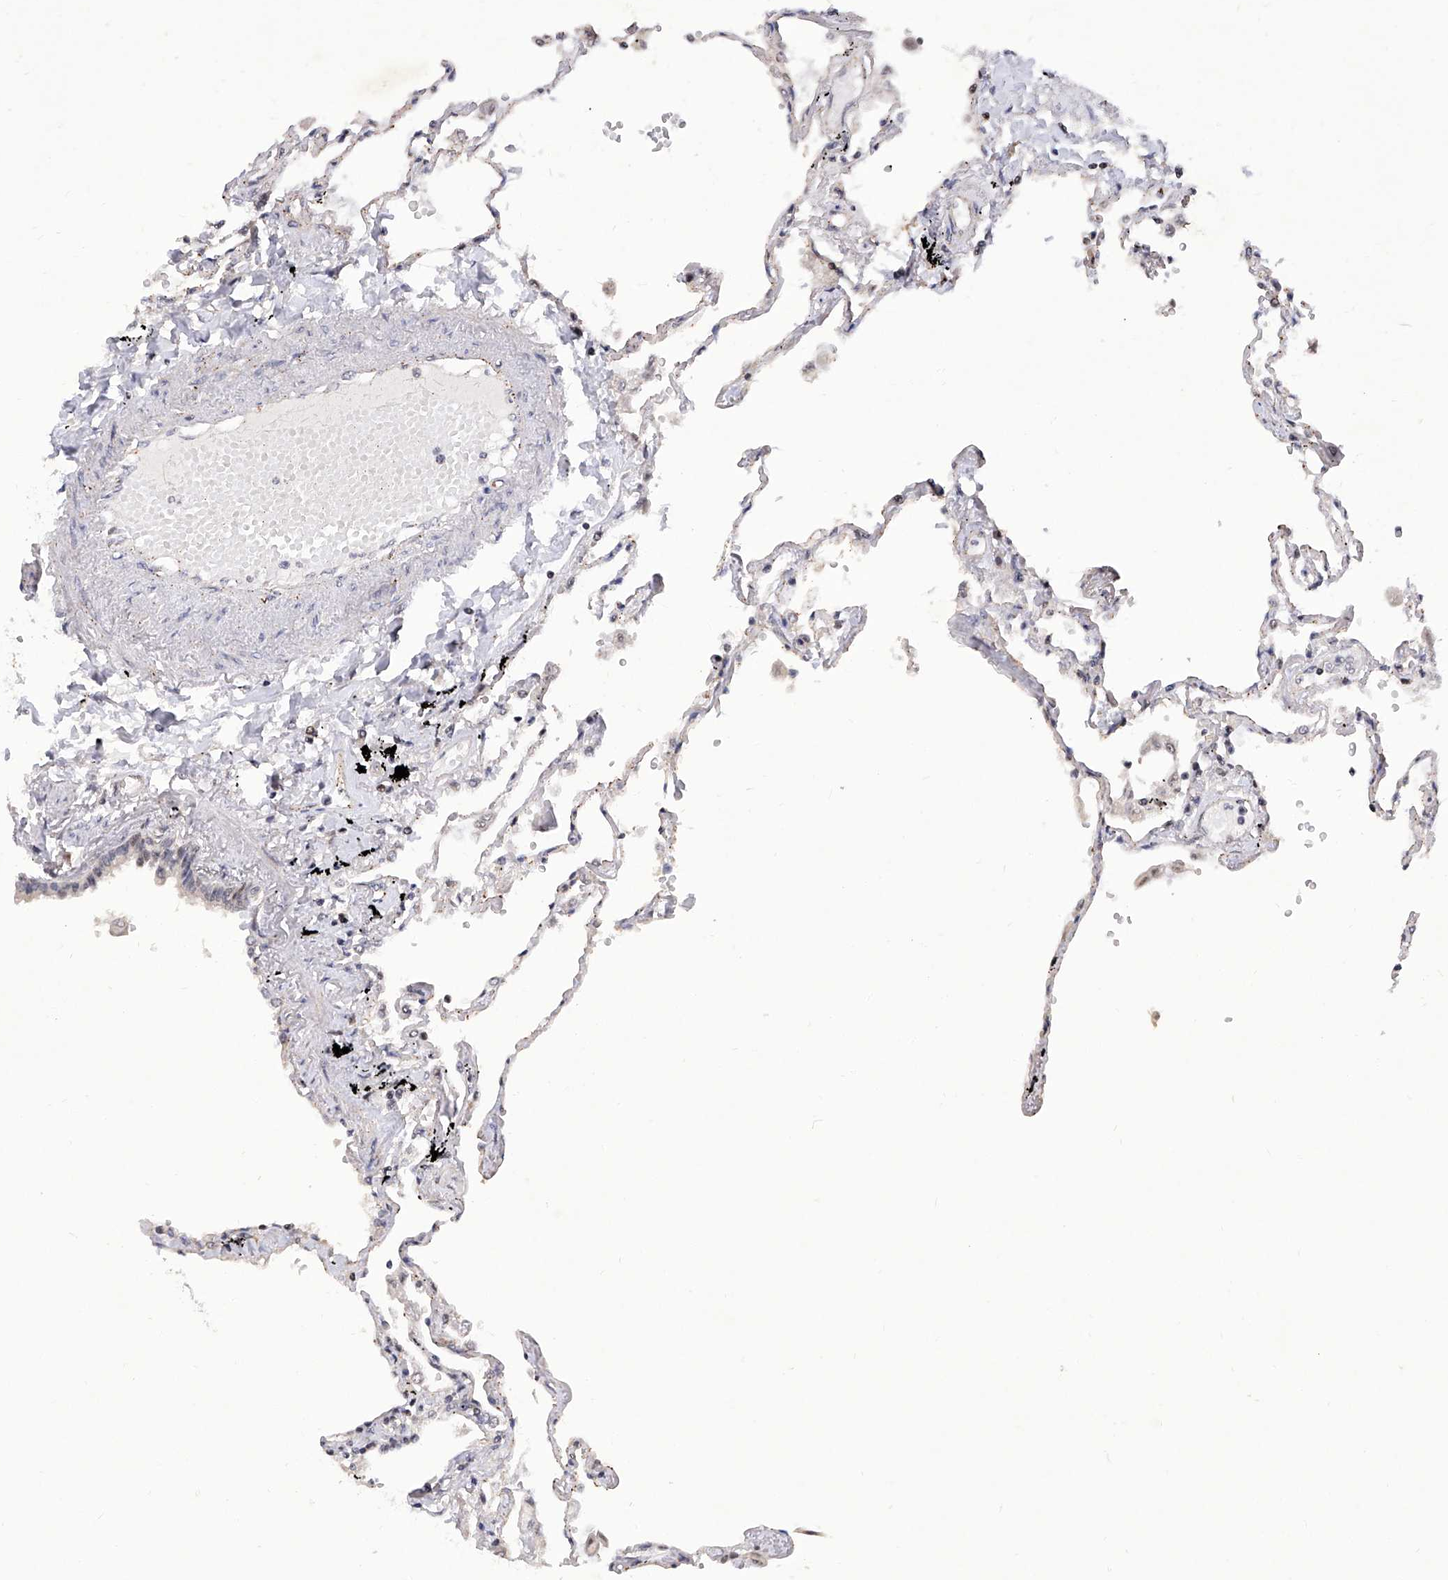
{"staining": {"intensity": "moderate", "quantity": "25%-75%", "location": "nuclear"}, "tissue": "lung", "cell_type": "Alveolar cells", "image_type": "normal", "snomed": [{"axis": "morphology", "description": "Normal tissue, NOS"}, {"axis": "topography", "description": "Lung"}], "caption": "Alveolar cells show moderate nuclear positivity in approximately 25%-75% of cells in benign lung.", "gene": "RAD54L", "patient": {"sex": "female", "age": 67}}